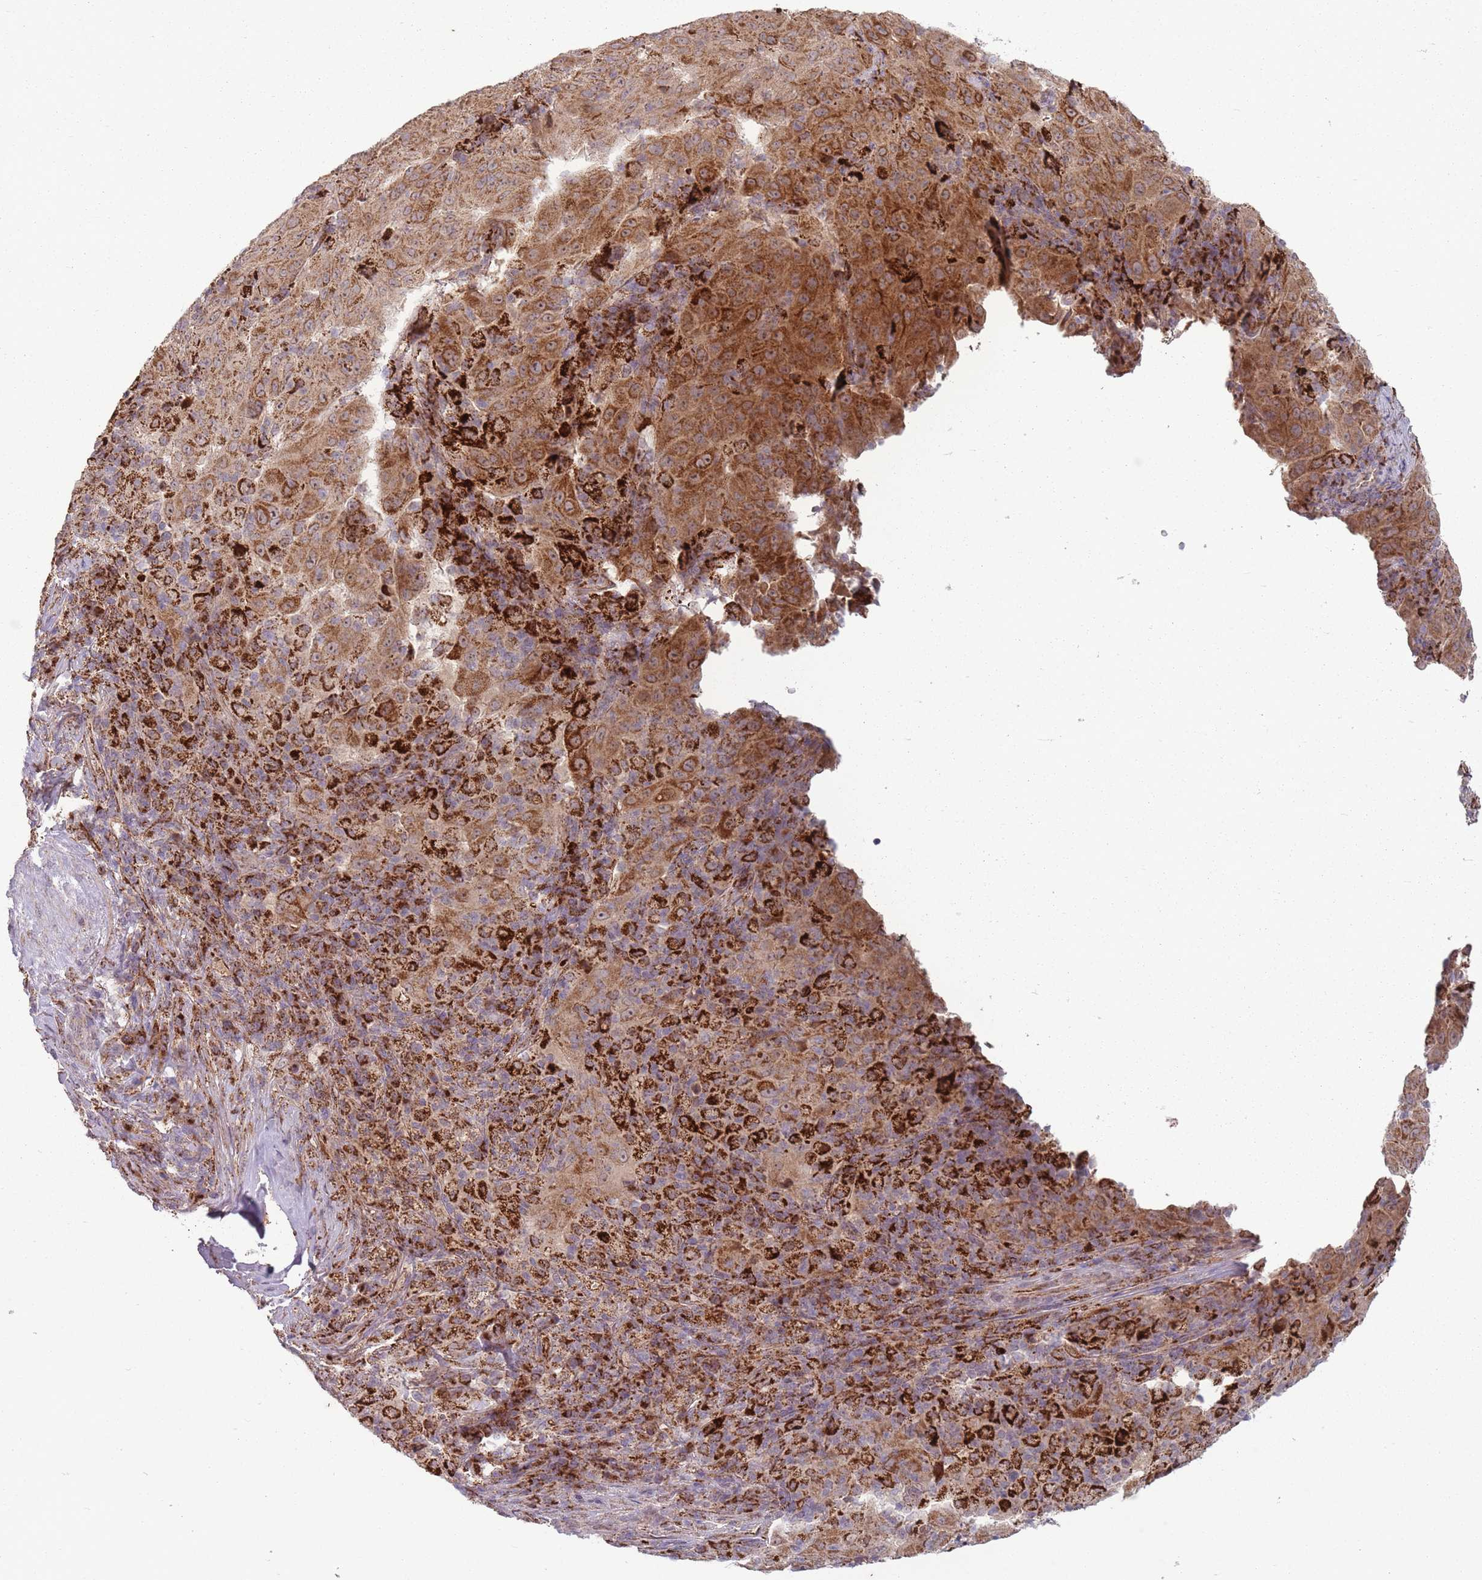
{"staining": {"intensity": "strong", "quantity": ">75%", "location": "cytoplasmic/membranous"}, "tissue": "pancreatic cancer", "cell_type": "Tumor cells", "image_type": "cancer", "snomed": [{"axis": "morphology", "description": "Adenocarcinoma, NOS"}, {"axis": "topography", "description": "Pancreas"}], "caption": "Tumor cells display strong cytoplasmic/membranous positivity in approximately >75% of cells in pancreatic adenocarcinoma. (DAB (3,3'-diaminobenzidine) = brown stain, brightfield microscopy at high magnification).", "gene": "OR10Q1", "patient": {"sex": "male", "age": 63}}